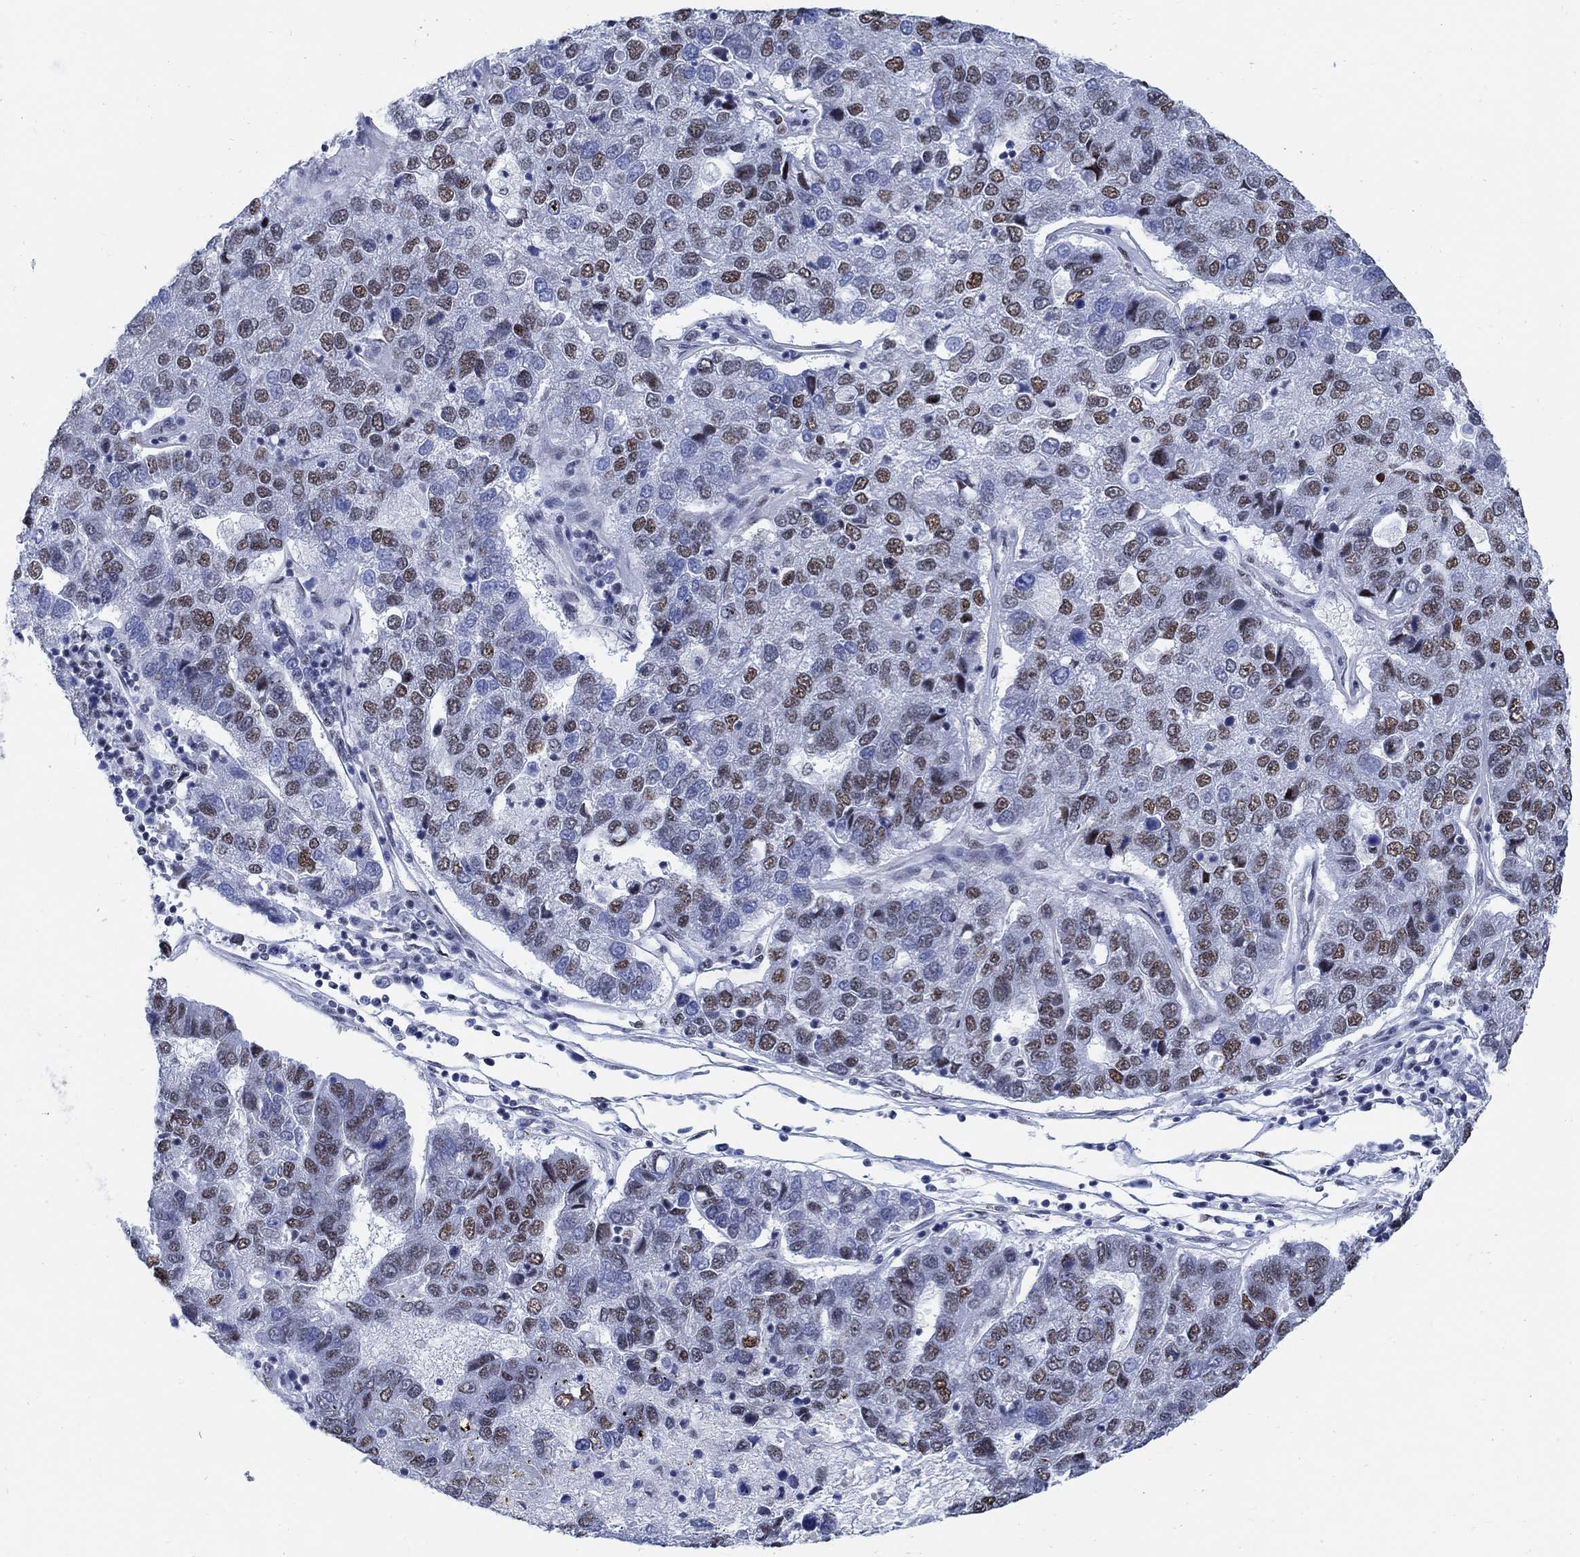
{"staining": {"intensity": "moderate", "quantity": "<25%", "location": "nuclear"}, "tissue": "pancreatic cancer", "cell_type": "Tumor cells", "image_type": "cancer", "snomed": [{"axis": "morphology", "description": "Adenocarcinoma, NOS"}, {"axis": "topography", "description": "Pancreas"}], "caption": "Protein analysis of pancreatic cancer (adenocarcinoma) tissue exhibits moderate nuclear expression in about <25% of tumor cells. The protein of interest is shown in brown color, while the nuclei are stained blue.", "gene": "DLK1", "patient": {"sex": "female", "age": 61}}